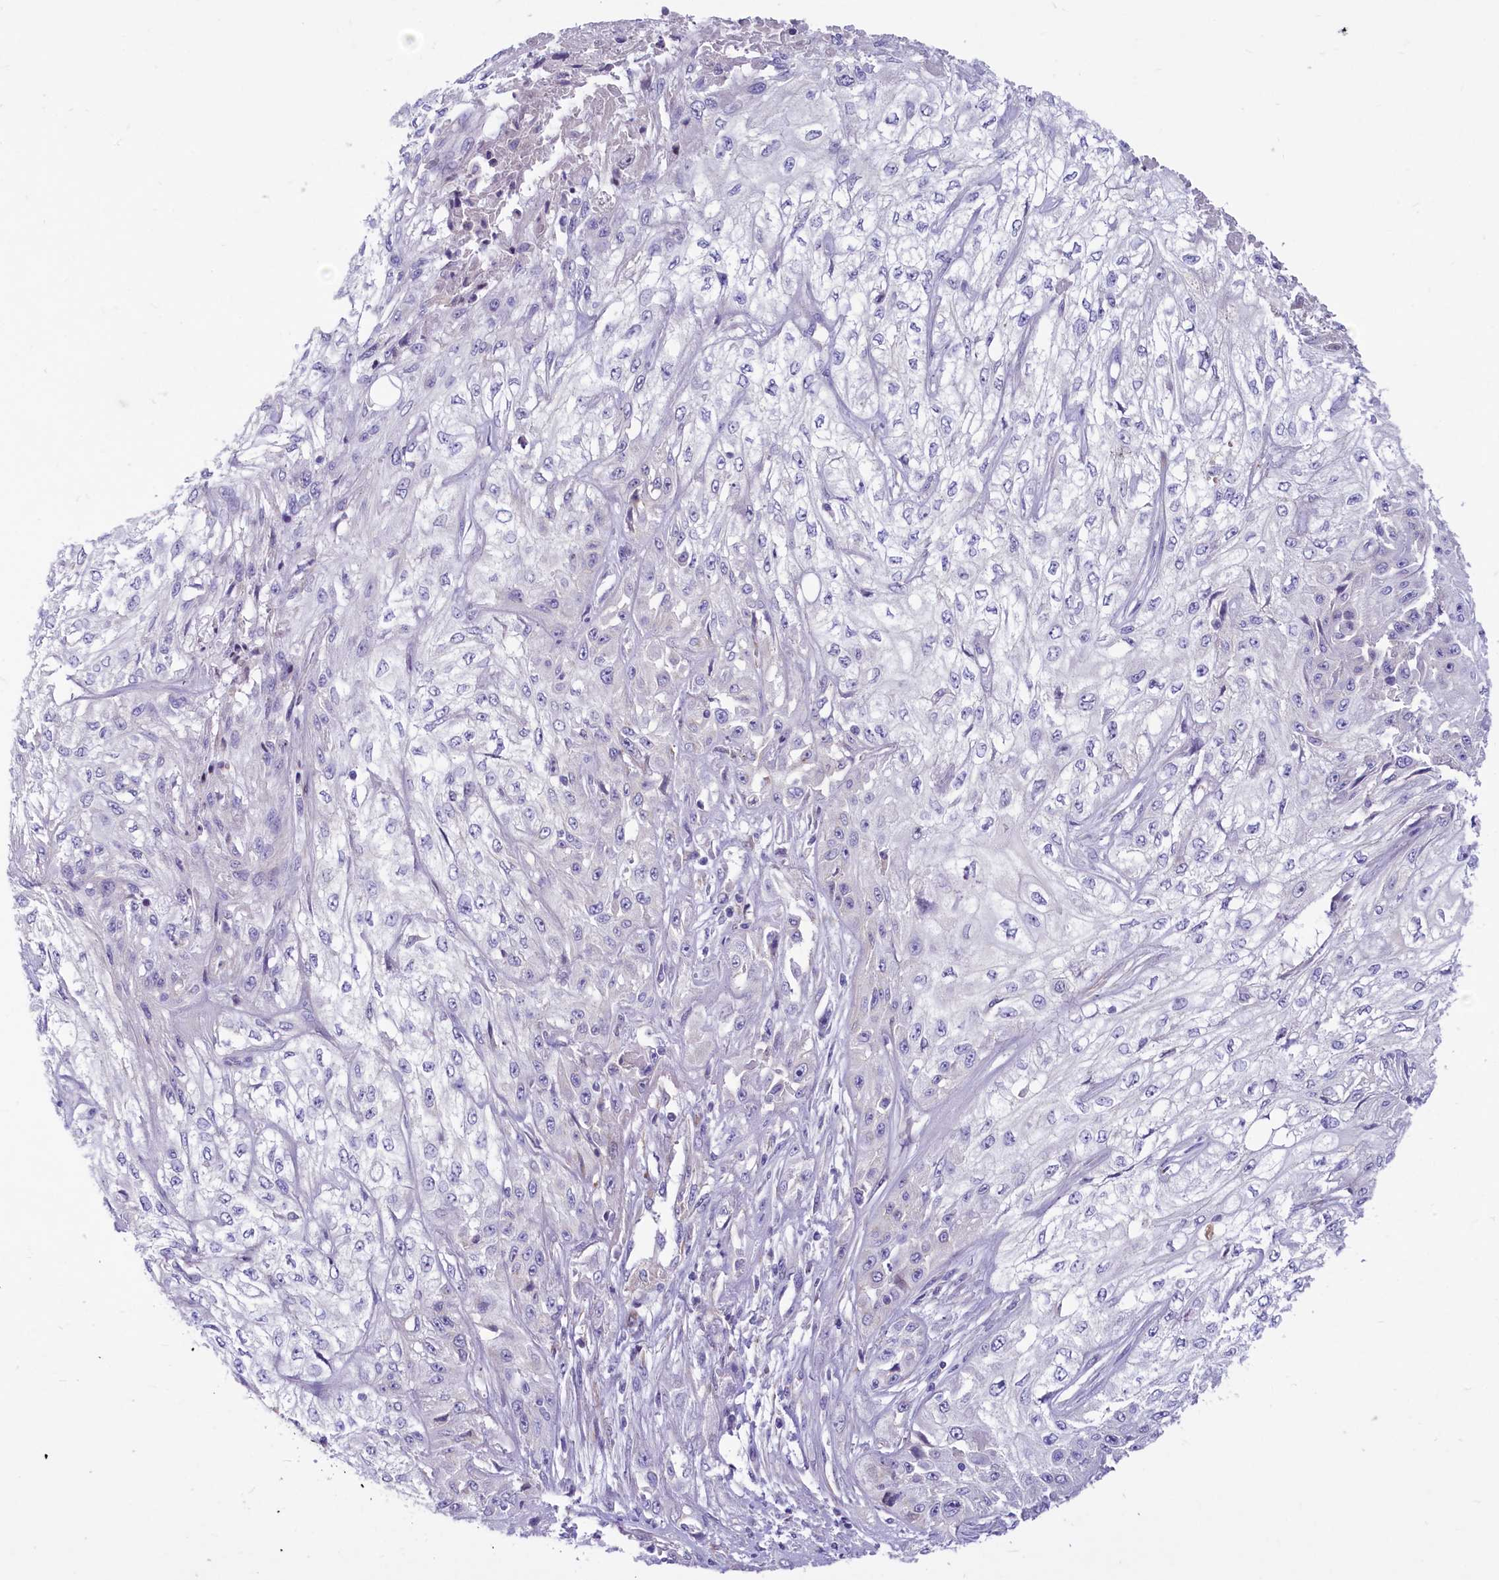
{"staining": {"intensity": "negative", "quantity": "none", "location": "none"}, "tissue": "skin cancer", "cell_type": "Tumor cells", "image_type": "cancer", "snomed": [{"axis": "morphology", "description": "Squamous cell carcinoma, NOS"}, {"axis": "morphology", "description": "Squamous cell carcinoma, metastatic, NOS"}, {"axis": "topography", "description": "Skin"}, {"axis": "topography", "description": "Lymph node"}], "caption": "An immunohistochemistry (IHC) image of squamous cell carcinoma (skin) is shown. There is no staining in tumor cells of squamous cell carcinoma (skin).", "gene": "PROCR", "patient": {"sex": "male", "age": 75}}